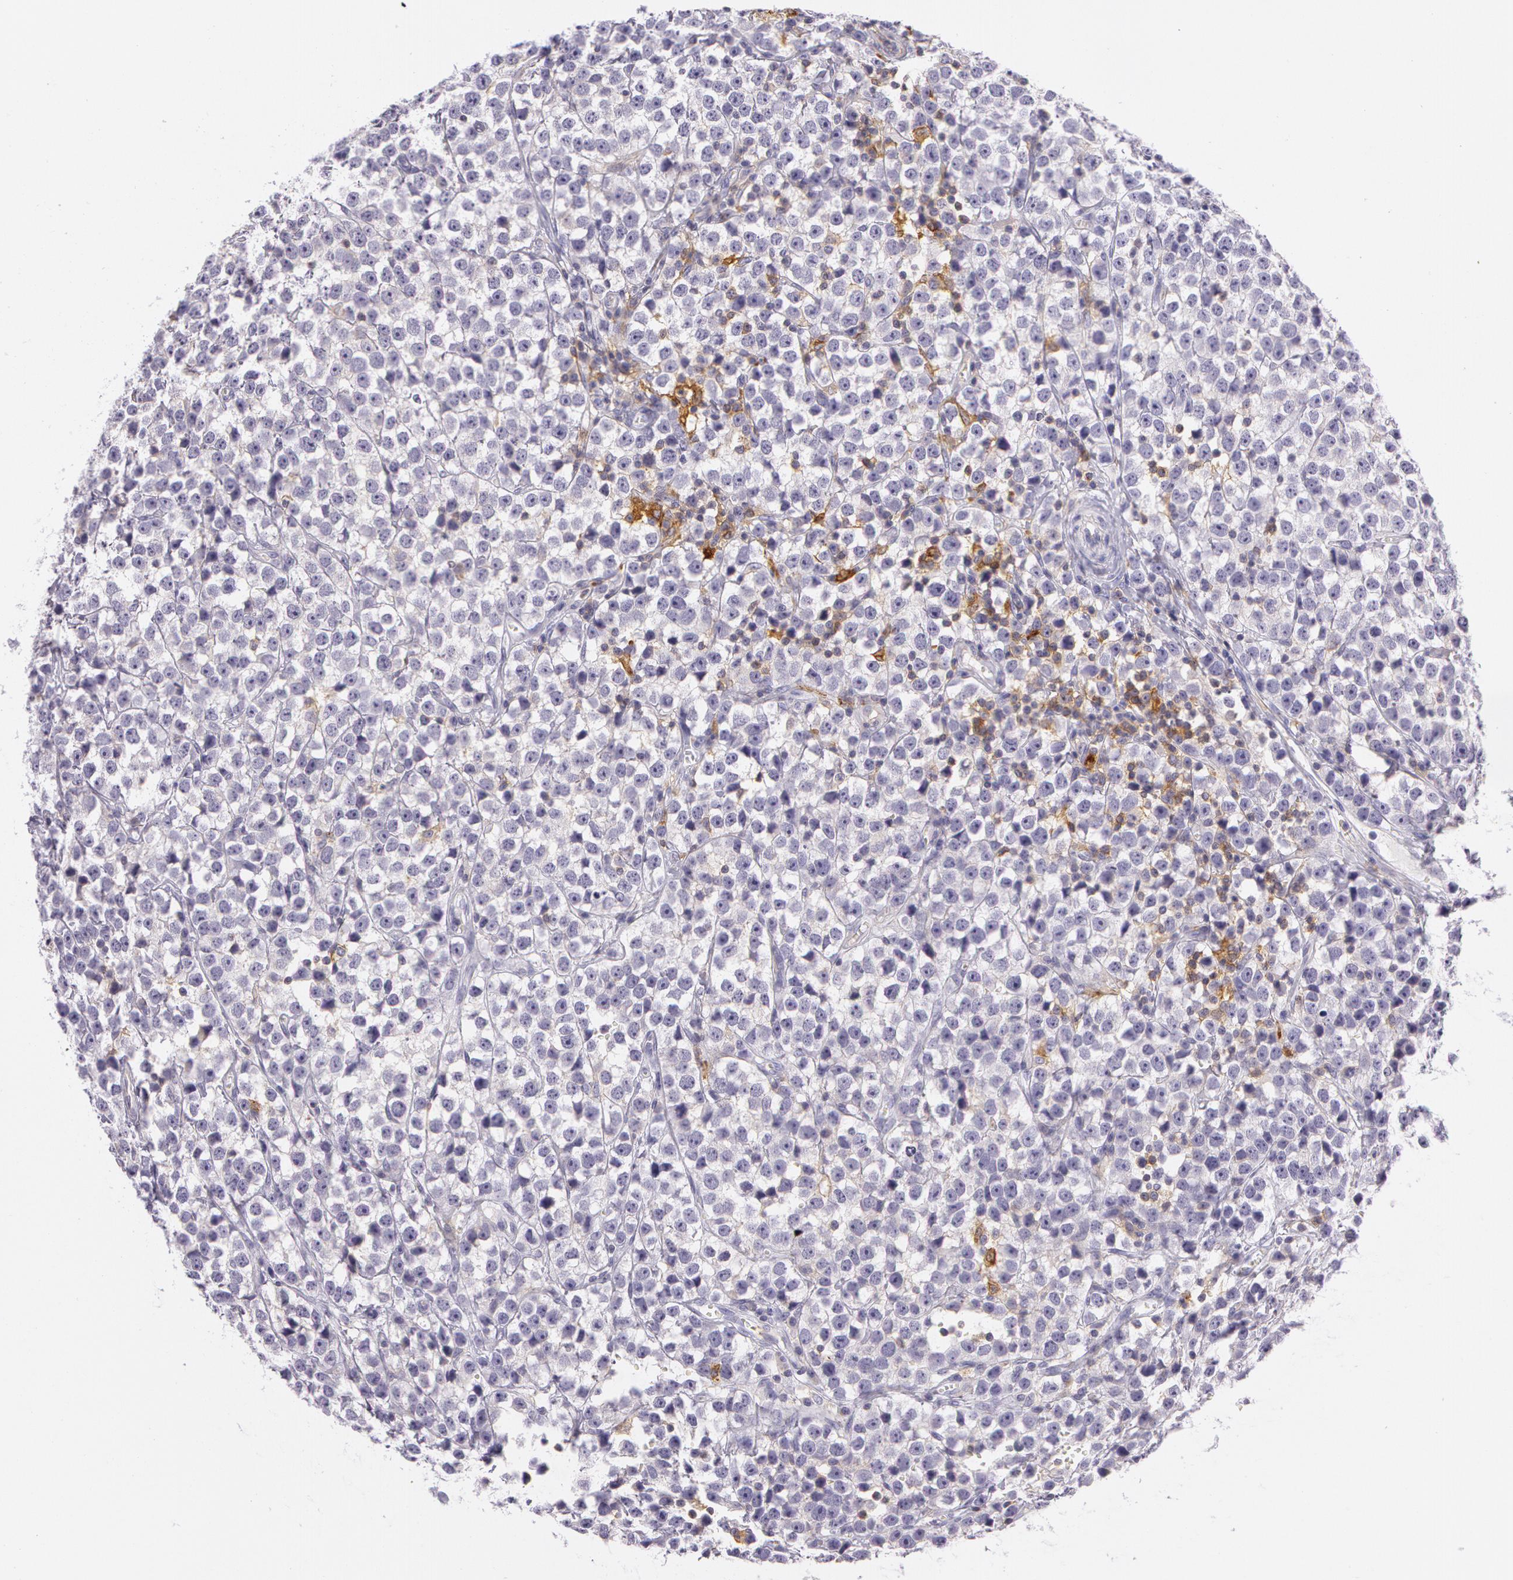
{"staining": {"intensity": "weak", "quantity": "<25%", "location": "cytoplasmic/membranous"}, "tissue": "testis cancer", "cell_type": "Tumor cells", "image_type": "cancer", "snomed": [{"axis": "morphology", "description": "Seminoma, NOS"}, {"axis": "topography", "description": "Testis"}], "caption": "This histopathology image is of testis cancer (seminoma) stained with IHC to label a protein in brown with the nuclei are counter-stained blue. There is no expression in tumor cells.", "gene": "LY75", "patient": {"sex": "male", "age": 25}}